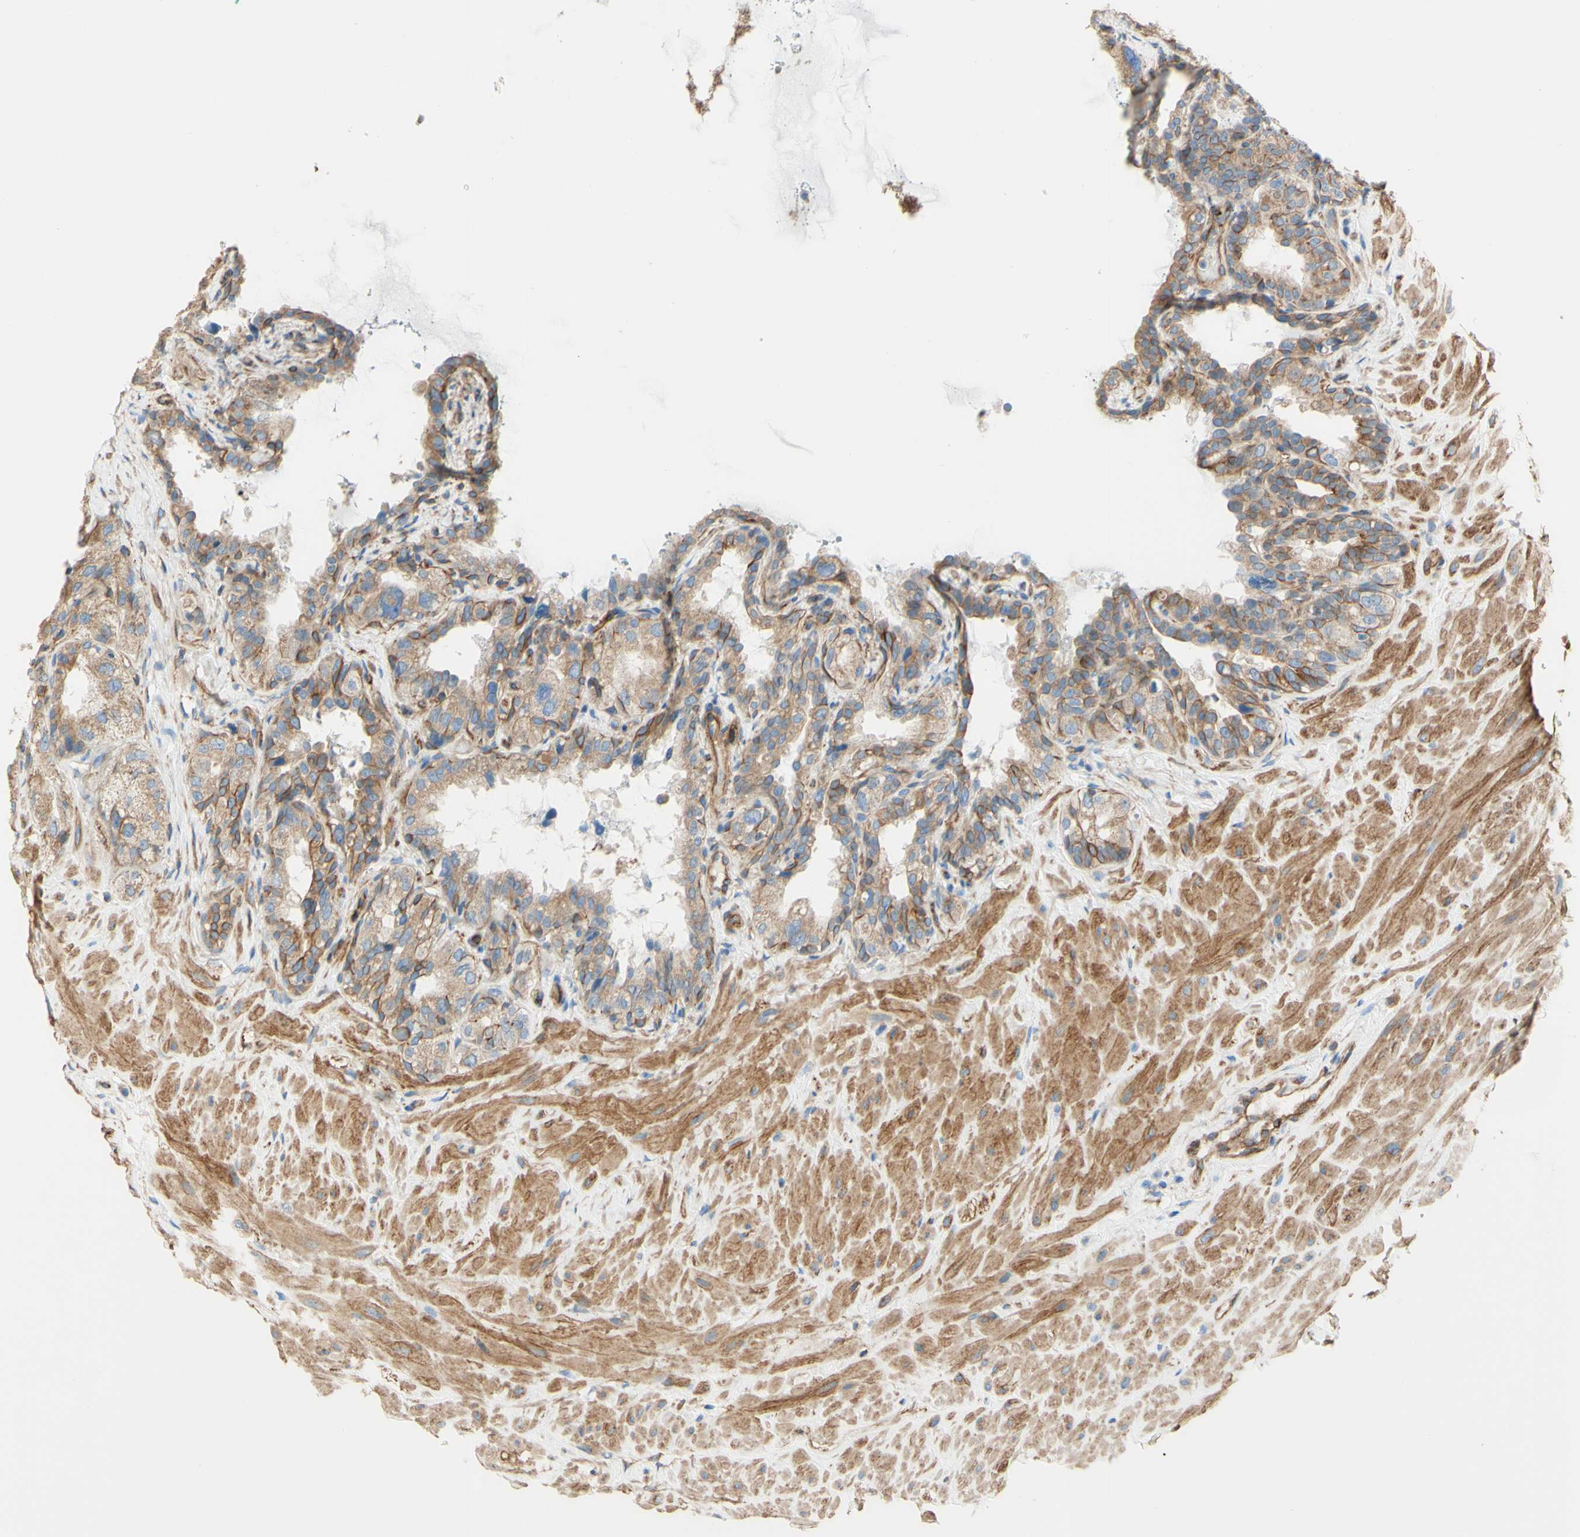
{"staining": {"intensity": "weak", "quantity": ">75%", "location": "cytoplasmic/membranous"}, "tissue": "seminal vesicle", "cell_type": "Glandular cells", "image_type": "normal", "snomed": [{"axis": "morphology", "description": "Normal tissue, NOS"}, {"axis": "topography", "description": "Seminal veicle"}], "caption": "High-magnification brightfield microscopy of unremarkable seminal vesicle stained with DAB (3,3'-diaminobenzidine) (brown) and counterstained with hematoxylin (blue). glandular cells exhibit weak cytoplasmic/membranous staining is seen in about>75% of cells. The protein of interest is stained brown, and the nuclei are stained in blue (DAB IHC with brightfield microscopy, high magnification).", "gene": "ENDOD1", "patient": {"sex": "male", "age": 68}}